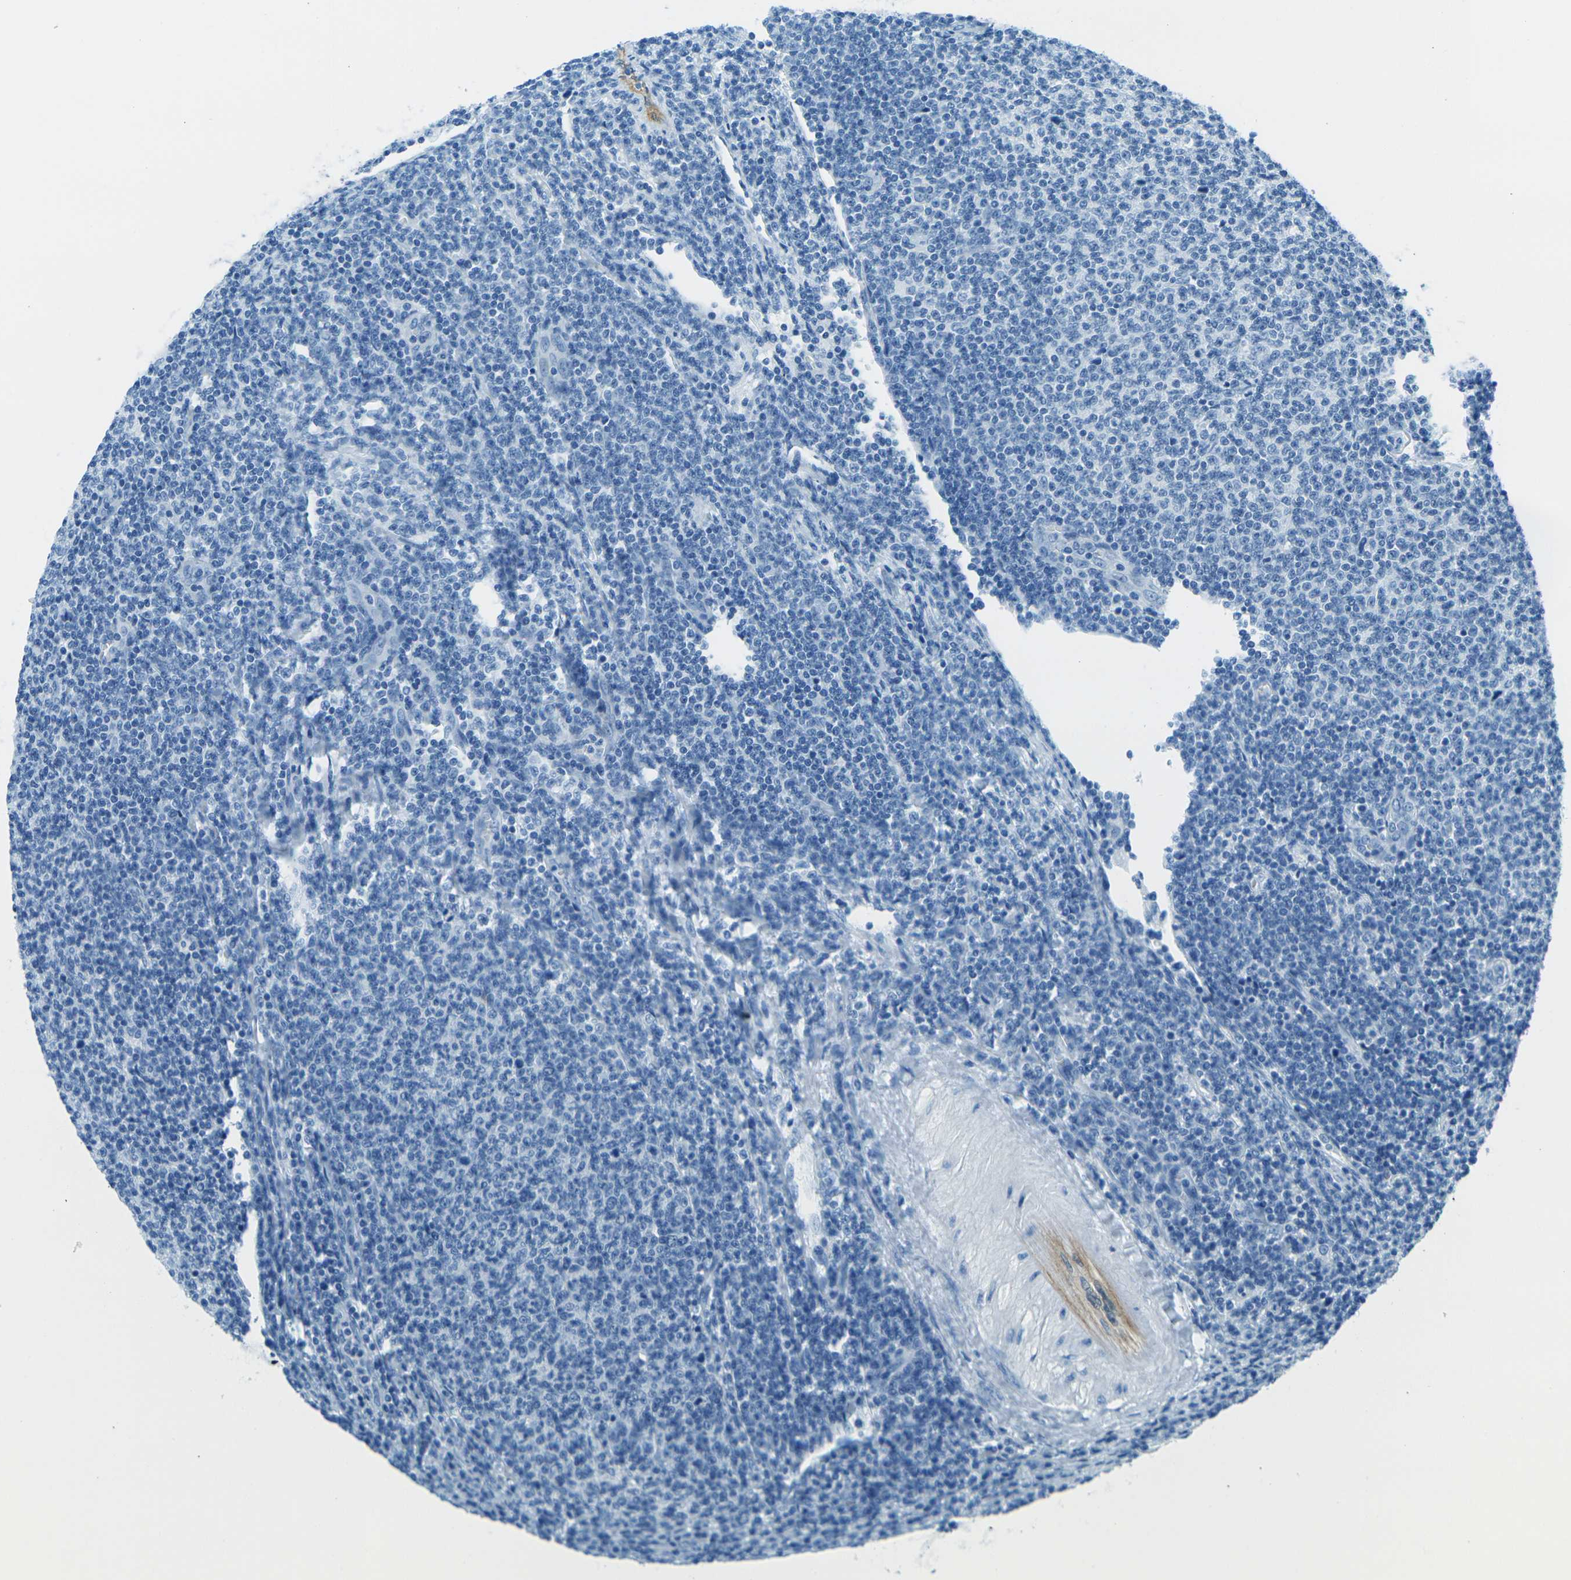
{"staining": {"intensity": "negative", "quantity": "none", "location": "none"}, "tissue": "lymphoma", "cell_type": "Tumor cells", "image_type": "cancer", "snomed": [{"axis": "morphology", "description": "Malignant lymphoma, non-Hodgkin's type, Low grade"}, {"axis": "topography", "description": "Lymph node"}], "caption": "Lymphoma was stained to show a protein in brown. There is no significant staining in tumor cells.", "gene": "OCLN", "patient": {"sex": "male", "age": 66}}